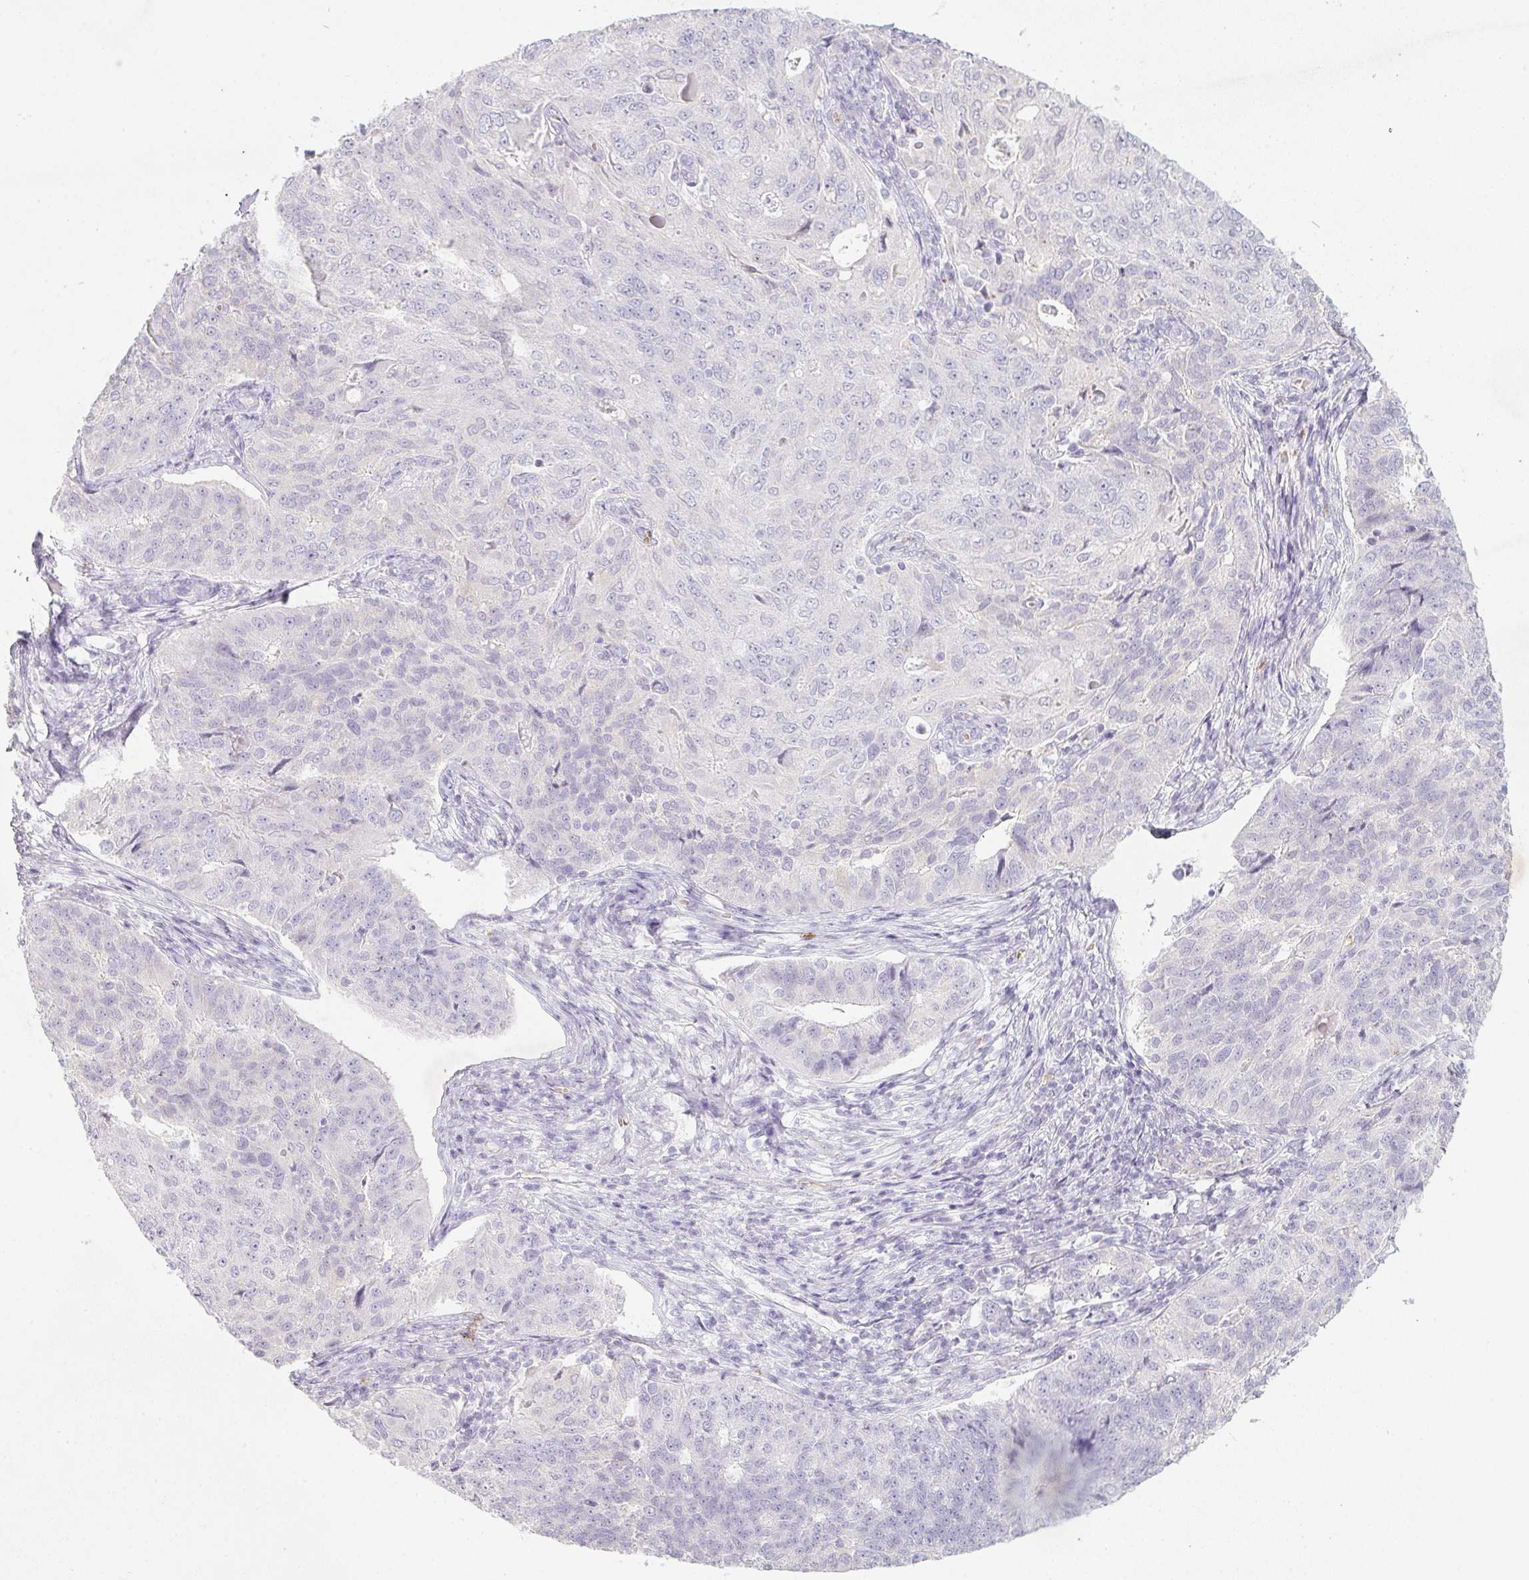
{"staining": {"intensity": "negative", "quantity": "none", "location": "none"}, "tissue": "endometrial cancer", "cell_type": "Tumor cells", "image_type": "cancer", "snomed": [{"axis": "morphology", "description": "Adenocarcinoma, NOS"}, {"axis": "topography", "description": "Endometrium"}], "caption": "High power microscopy histopathology image of an immunohistochemistry photomicrograph of endometrial adenocarcinoma, revealing no significant expression in tumor cells.", "gene": "DCD", "patient": {"sex": "female", "age": 43}}